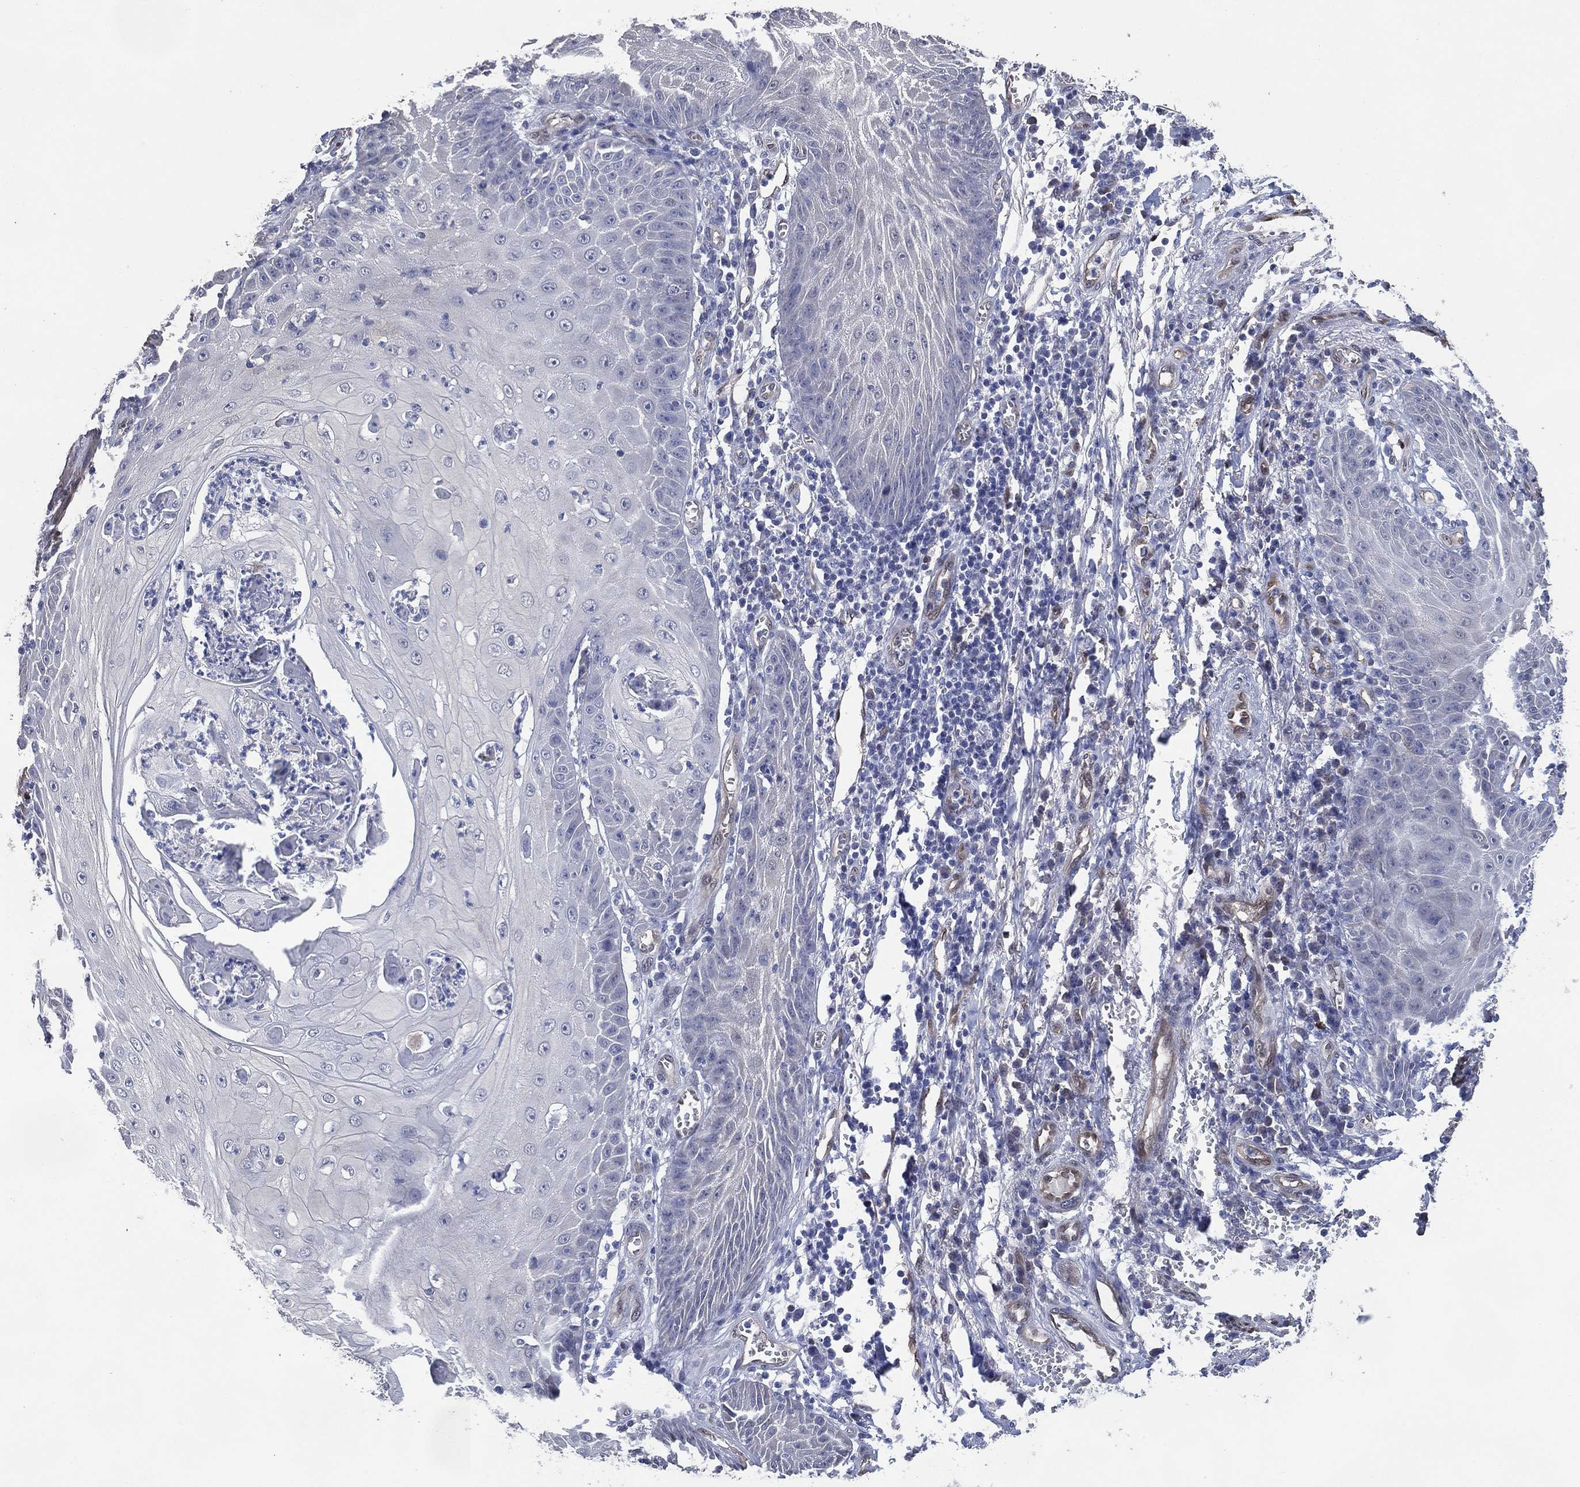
{"staining": {"intensity": "negative", "quantity": "none", "location": "none"}, "tissue": "skin cancer", "cell_type": "Tumor cells", "image_type": "cancer", "snomed": [{"axis": "morphology", "description": "Squamous cell carcinoma, NOS"}, {"axis": "topography", "description": "Skin"}], "caption": "The histopathology image displays no staining of tumor cells in skin squamous cell carcinoma.", "gene": "AK1", "patient": {"sex": "male", "age": 70}}